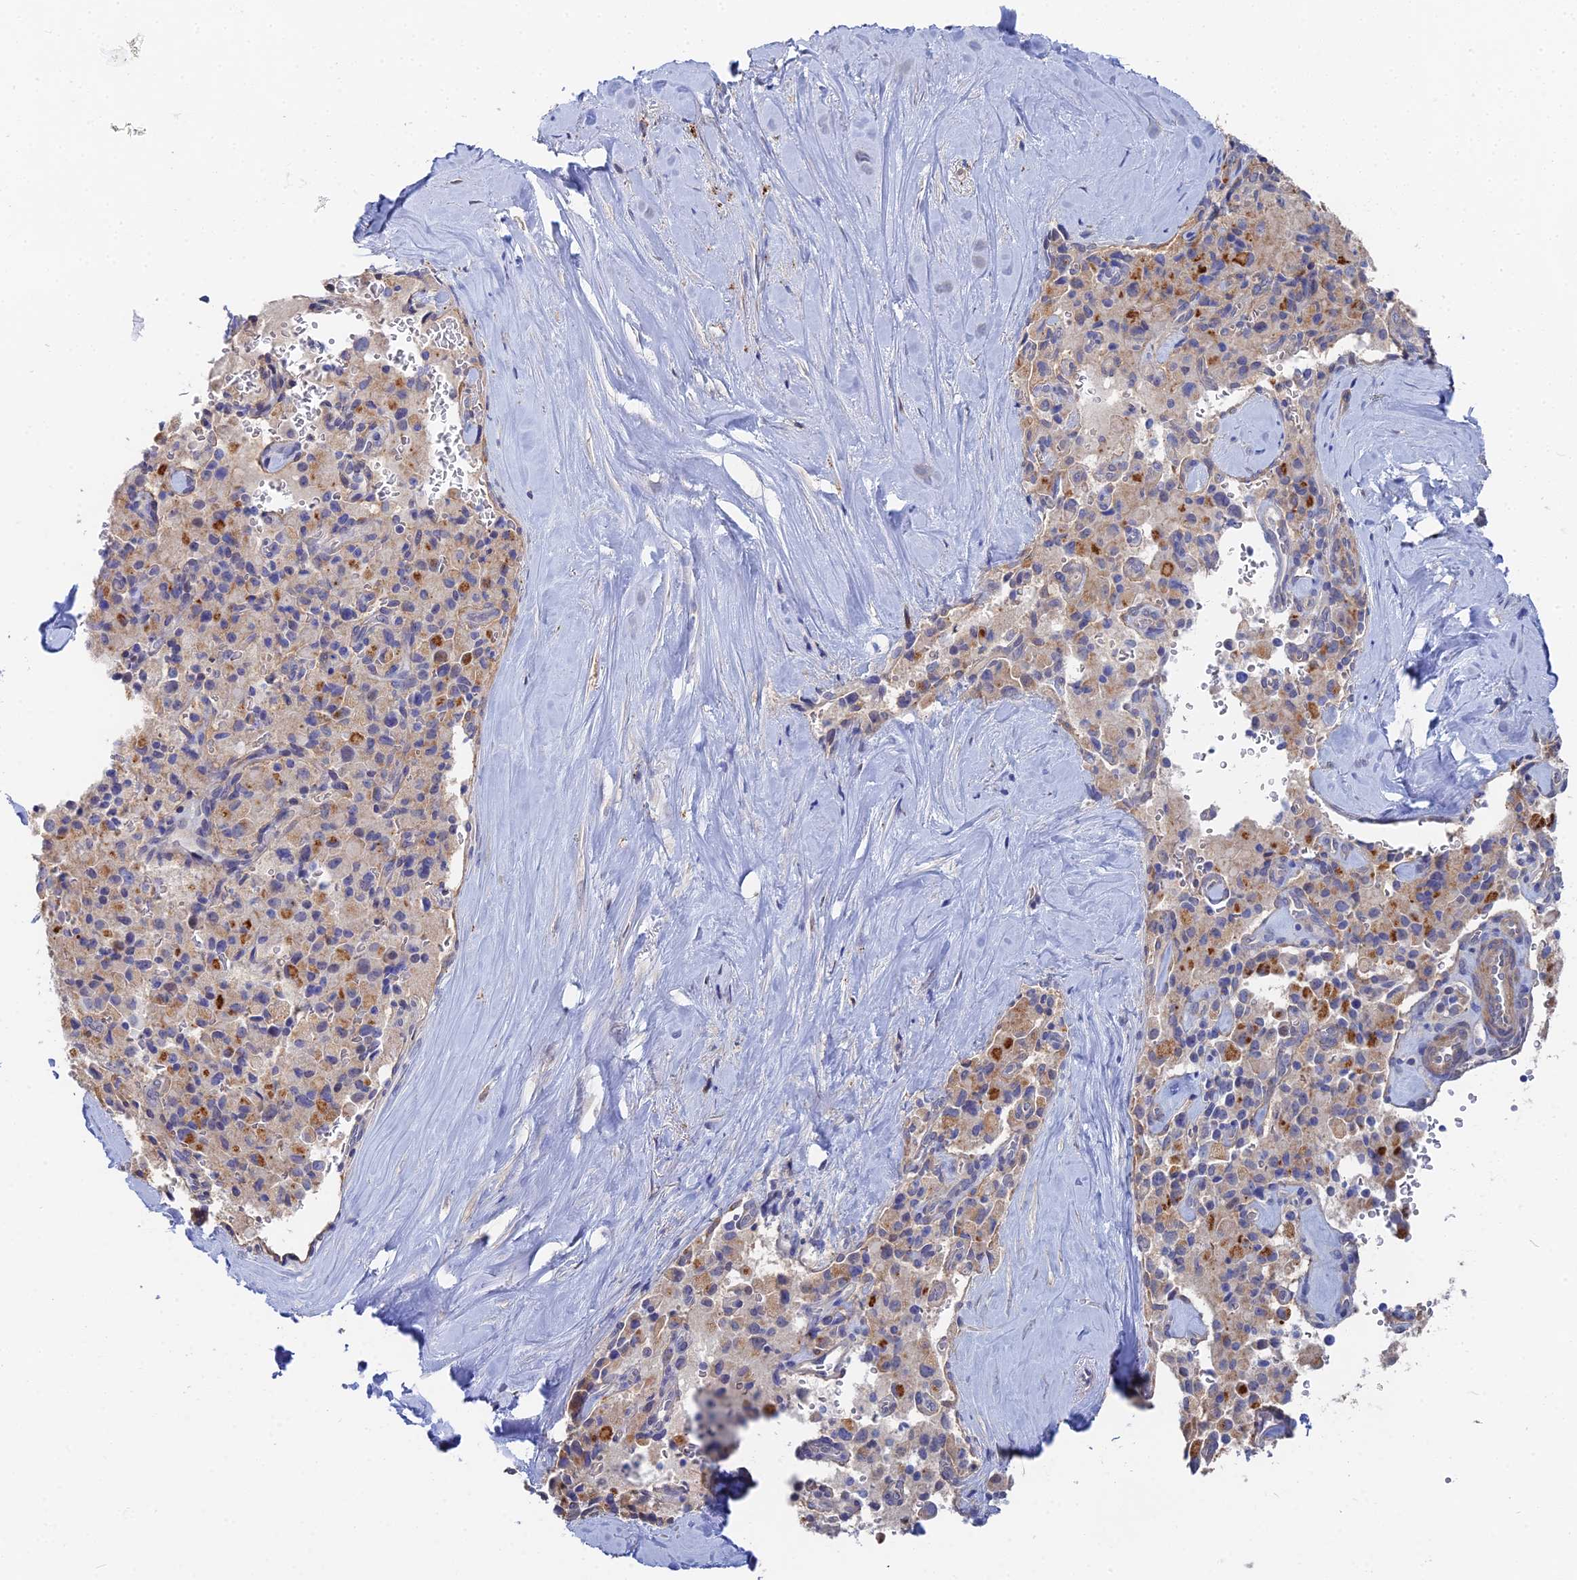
{"staining": {"intensity": "negative", "quantity": "none", "location": "none"}, "tissue": "pancreatic cancer", "cell_type": "Tumor cells", "image_type": "cancer", "snomed": [{"axis": "morphology", "description": "Adenocarcinoma, NOS"}, {"axis": "topography", "description": "Pancreas"}], "caption": "An immunohistochemistry photomicrograph of pancreatic cancer (adenocarcinoma) is shown. There is no staining in tumor cells of pancreatic cancer (adenocarcinoma). (Brightfield microscopy of DAB (3,3'-diaminobenzidine) immunohistochemistry (IHC) at high magnification).", "gene": "DNAH14", "patient": {"sex": "male", "age": 65}}